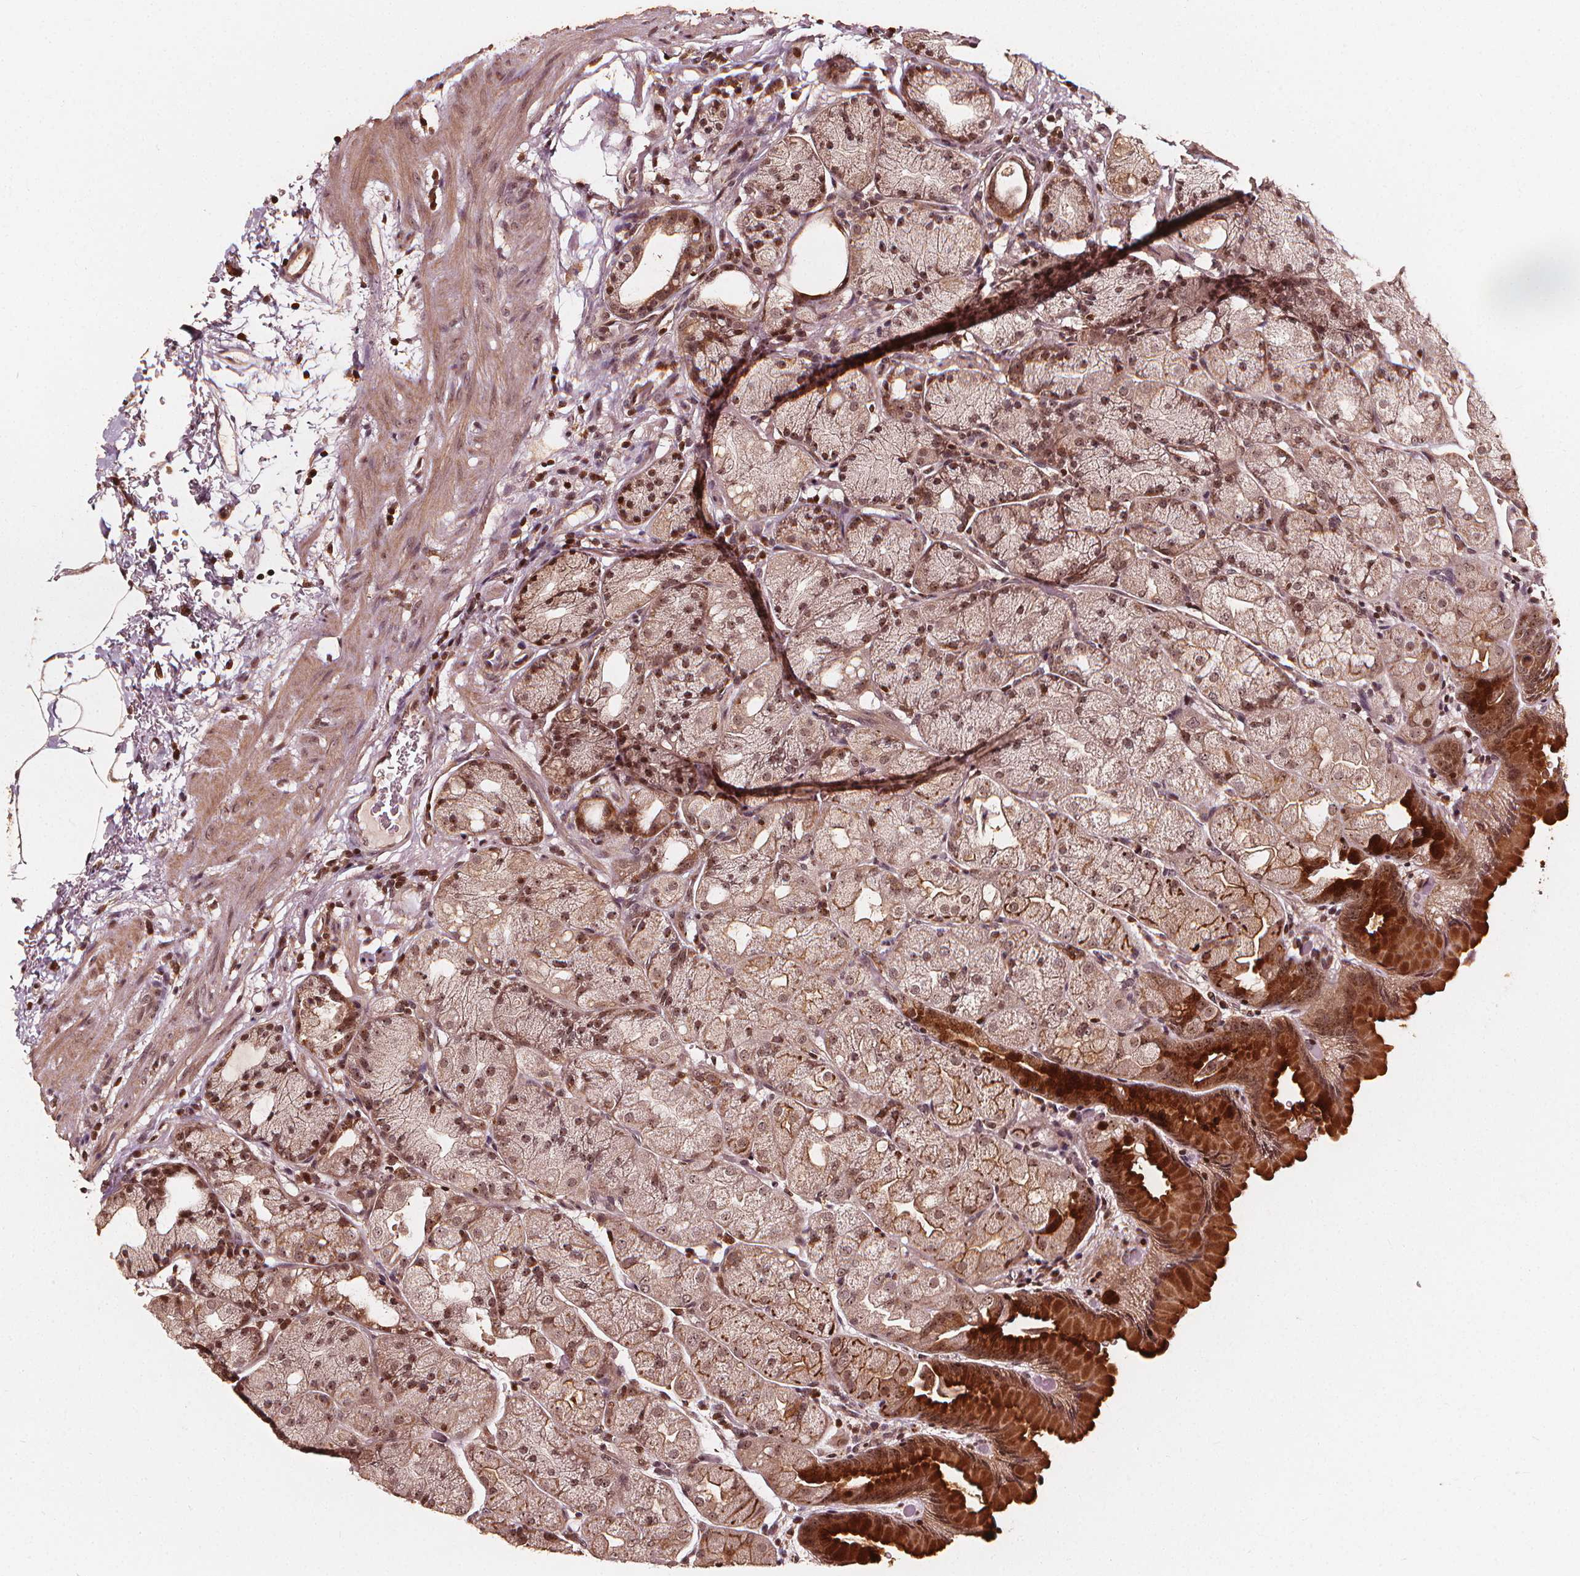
{"staining": {"intensity": "strong", "quantity": ">75%", "location": "cytoplasmic/membranous,nuclear"}, "tissue": "stomach", "cell_type": "Glandular cells", "image_type": "normal", "snomed": [{"axis": "morphology", "description": "Normal tissue, NOS"}, {"axis": "topography", "description": "Stomach, upper"}, {"axis": "topography", "description": "Stomach"}, {"axis": "topography", "description": "Stomach, lower"}], "caption": "Protein staining of unremarkable stomach exhibits strong cytoplasmic/membranous,nuclear expression in approximately >75% of glandular cells.", "gene": "EXOSC9", "patient": {"sex": "male", "age": 62}}